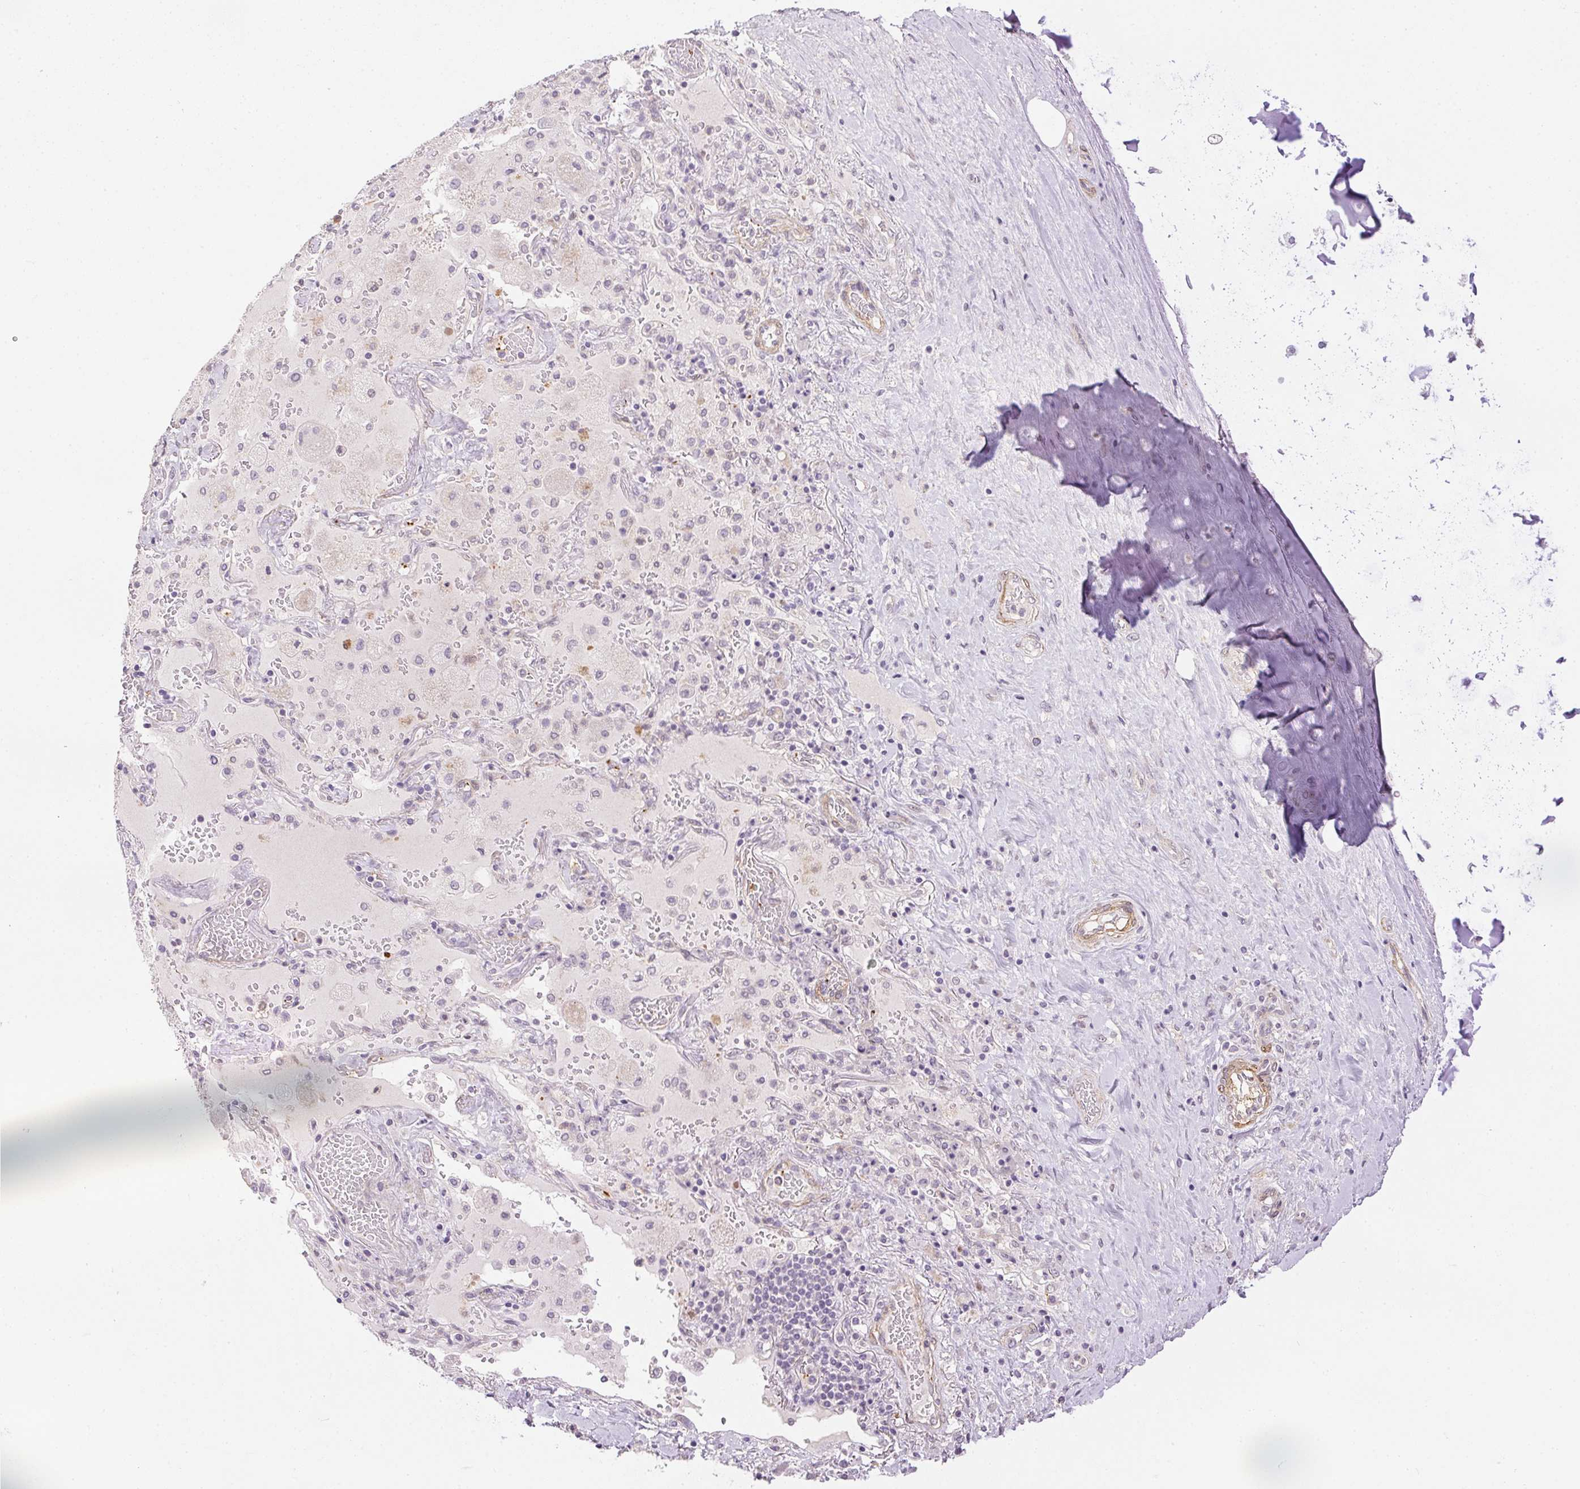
{"staining": {"intensity": "negative", "quantity": "none", "location": "none"}, "tissue": "soft tissue", "cell_type": "Chondrocytes", "image_type": "normal", "snomed": [{"axis": "morphology", "description": "Normal tissue, NOS"}, {"axis": "topography", "description": "Cartilage tissue"}, {"axis": "topography", "description": "Bronchus"}], "caption": "Immunohistochemical staining of unremarkable human soft tissue shows no significant staining in chondrocytes. The staining is performed using DAB brown chromogen with nuclei counter-stained in using hematoxylin.", "gene": "PRL", "patient": {"sex": "male", "age": 64}}